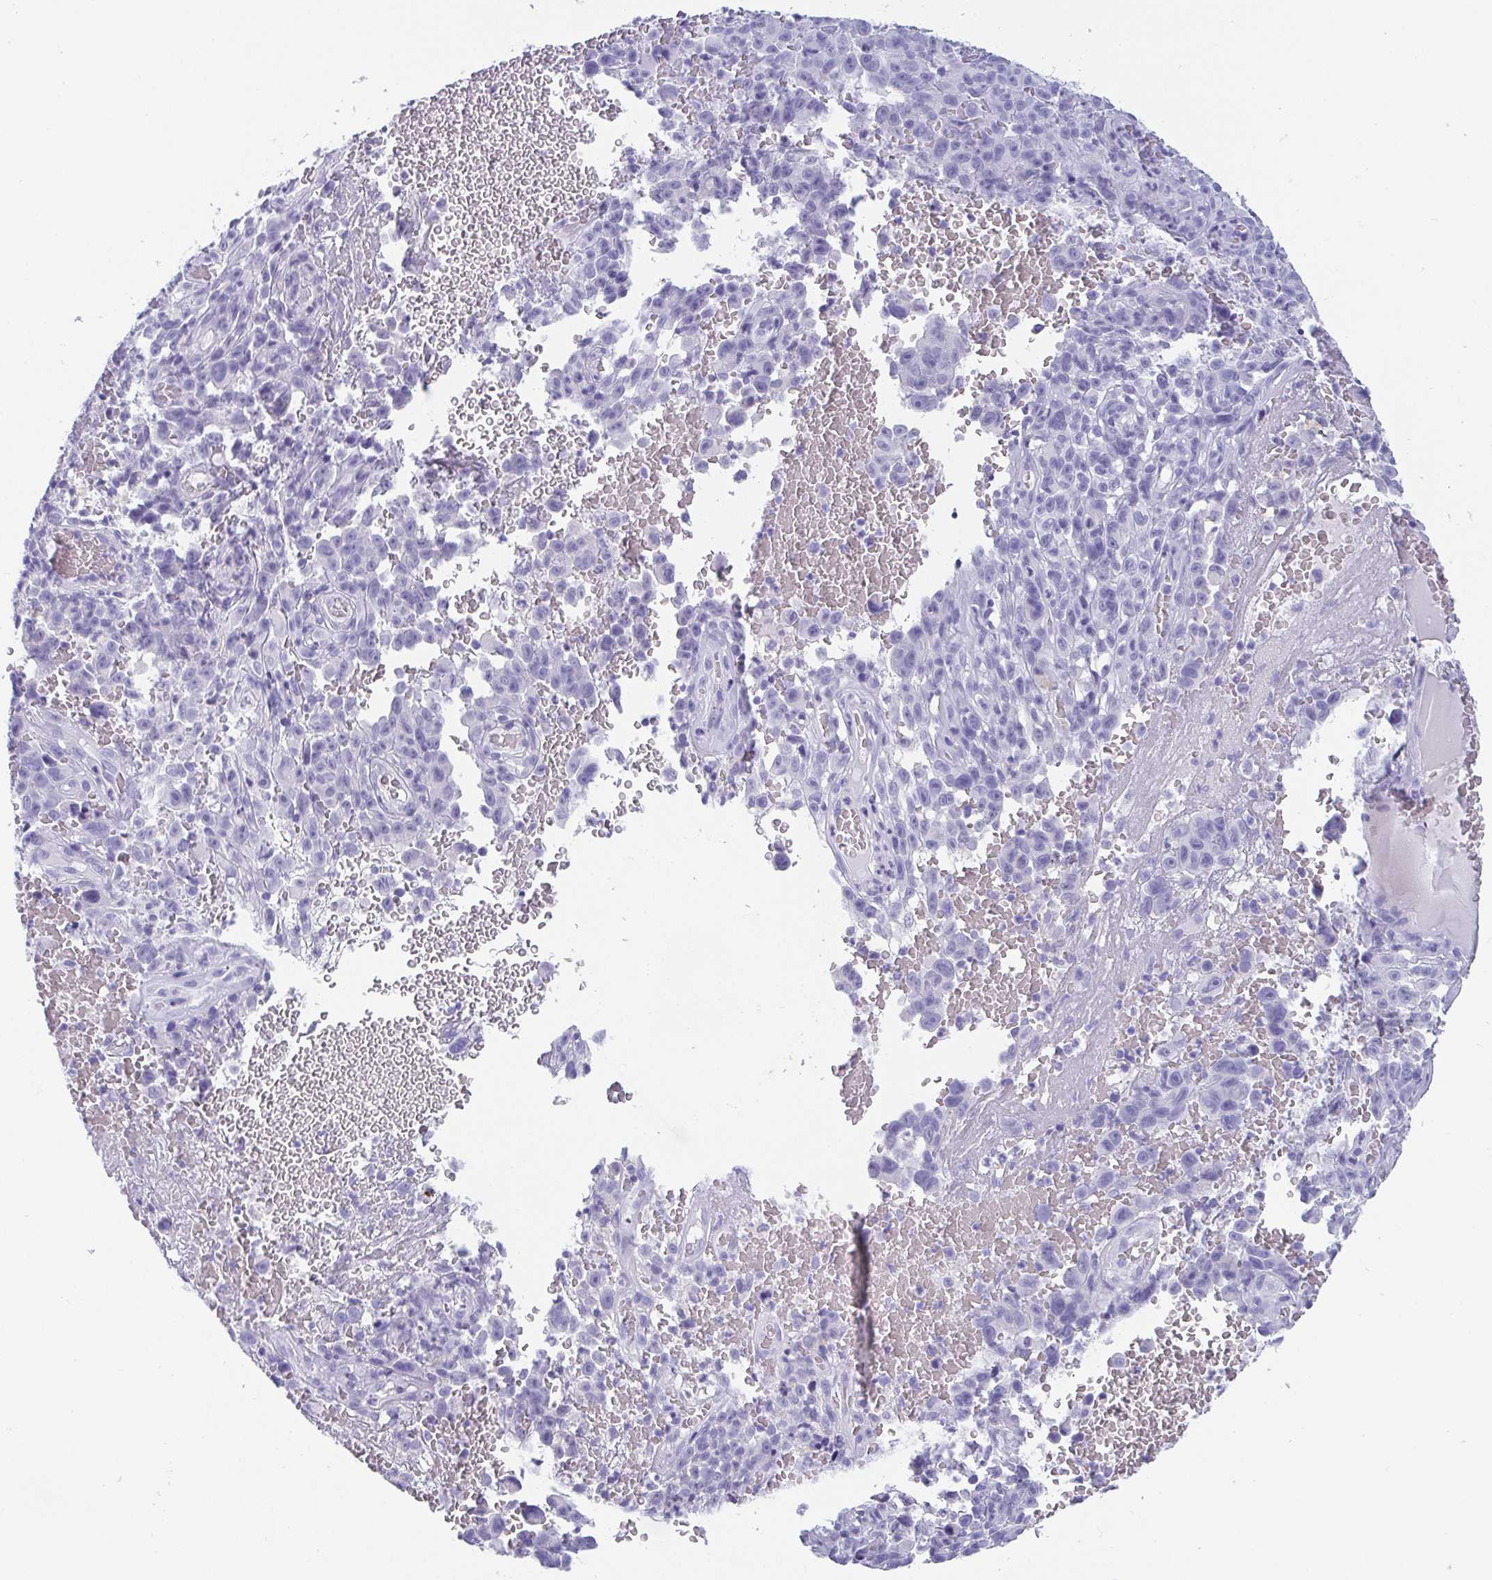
{"staining": {"intensity": "negative", "quantity": "none", "location": "none"}, "tissue": "melanoma", "cell_type": "Tumor cells", "image_type": "cancer", "snomed": [{"axis": "morphology", "description": "Malignant melanoma, NOS"}, {"axis": "topography", "description": "Skin"}], "caption": "IHC of human melanoma demonstrates no positivity in tumor cells. (Brightfield microscopy of DAB (3,3'-diaminobenzidine) immunohistochemistry at high magnification).", "gene": "SCGN", "patient": {"sex": "female", "age": 82}}